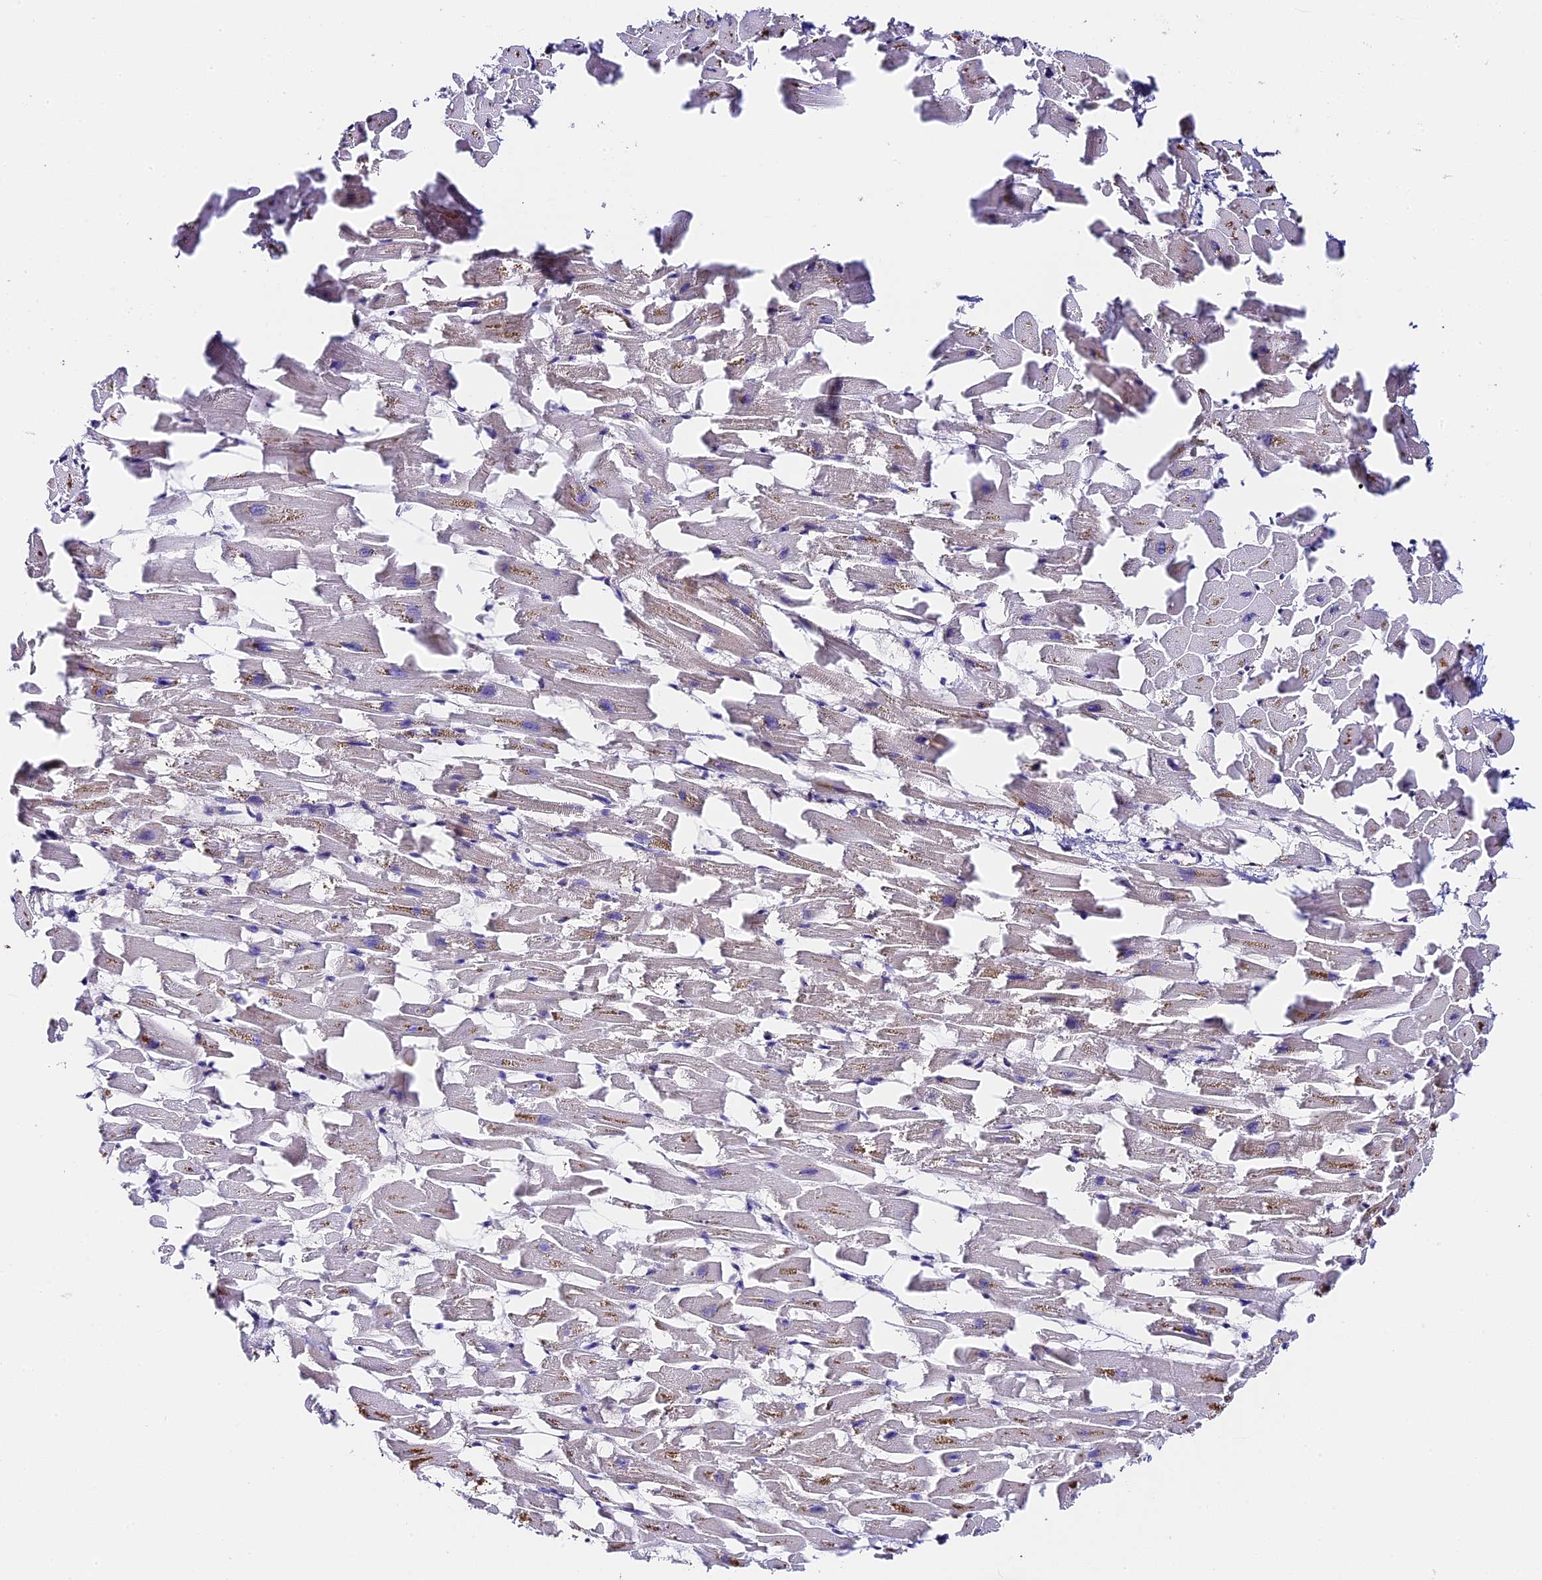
{"staining": {"intensity": "negative", "quantity": "none", "location": "none"}, "tissue": "heart muscle", "cell_type": "Cardiomyocytes", "image_type": "normal", "snomed": [{"axis": "morphology", "description": "Normal tissue, NOS"}, {"axis": "topography", "description": "Heart"}], "caption": "Cardiomyocytes are negative for brown protein staining in unremarkable heart muscle. The staining was performed using DAB (3,3'-diaminobenzidine) to visualize the protein expression in brown, while the nuclei were stained in blue with hematoxylin (Magnification: 20x).", "gene": "C3orf20", "patient": {"sex": "female", "age": 64}}